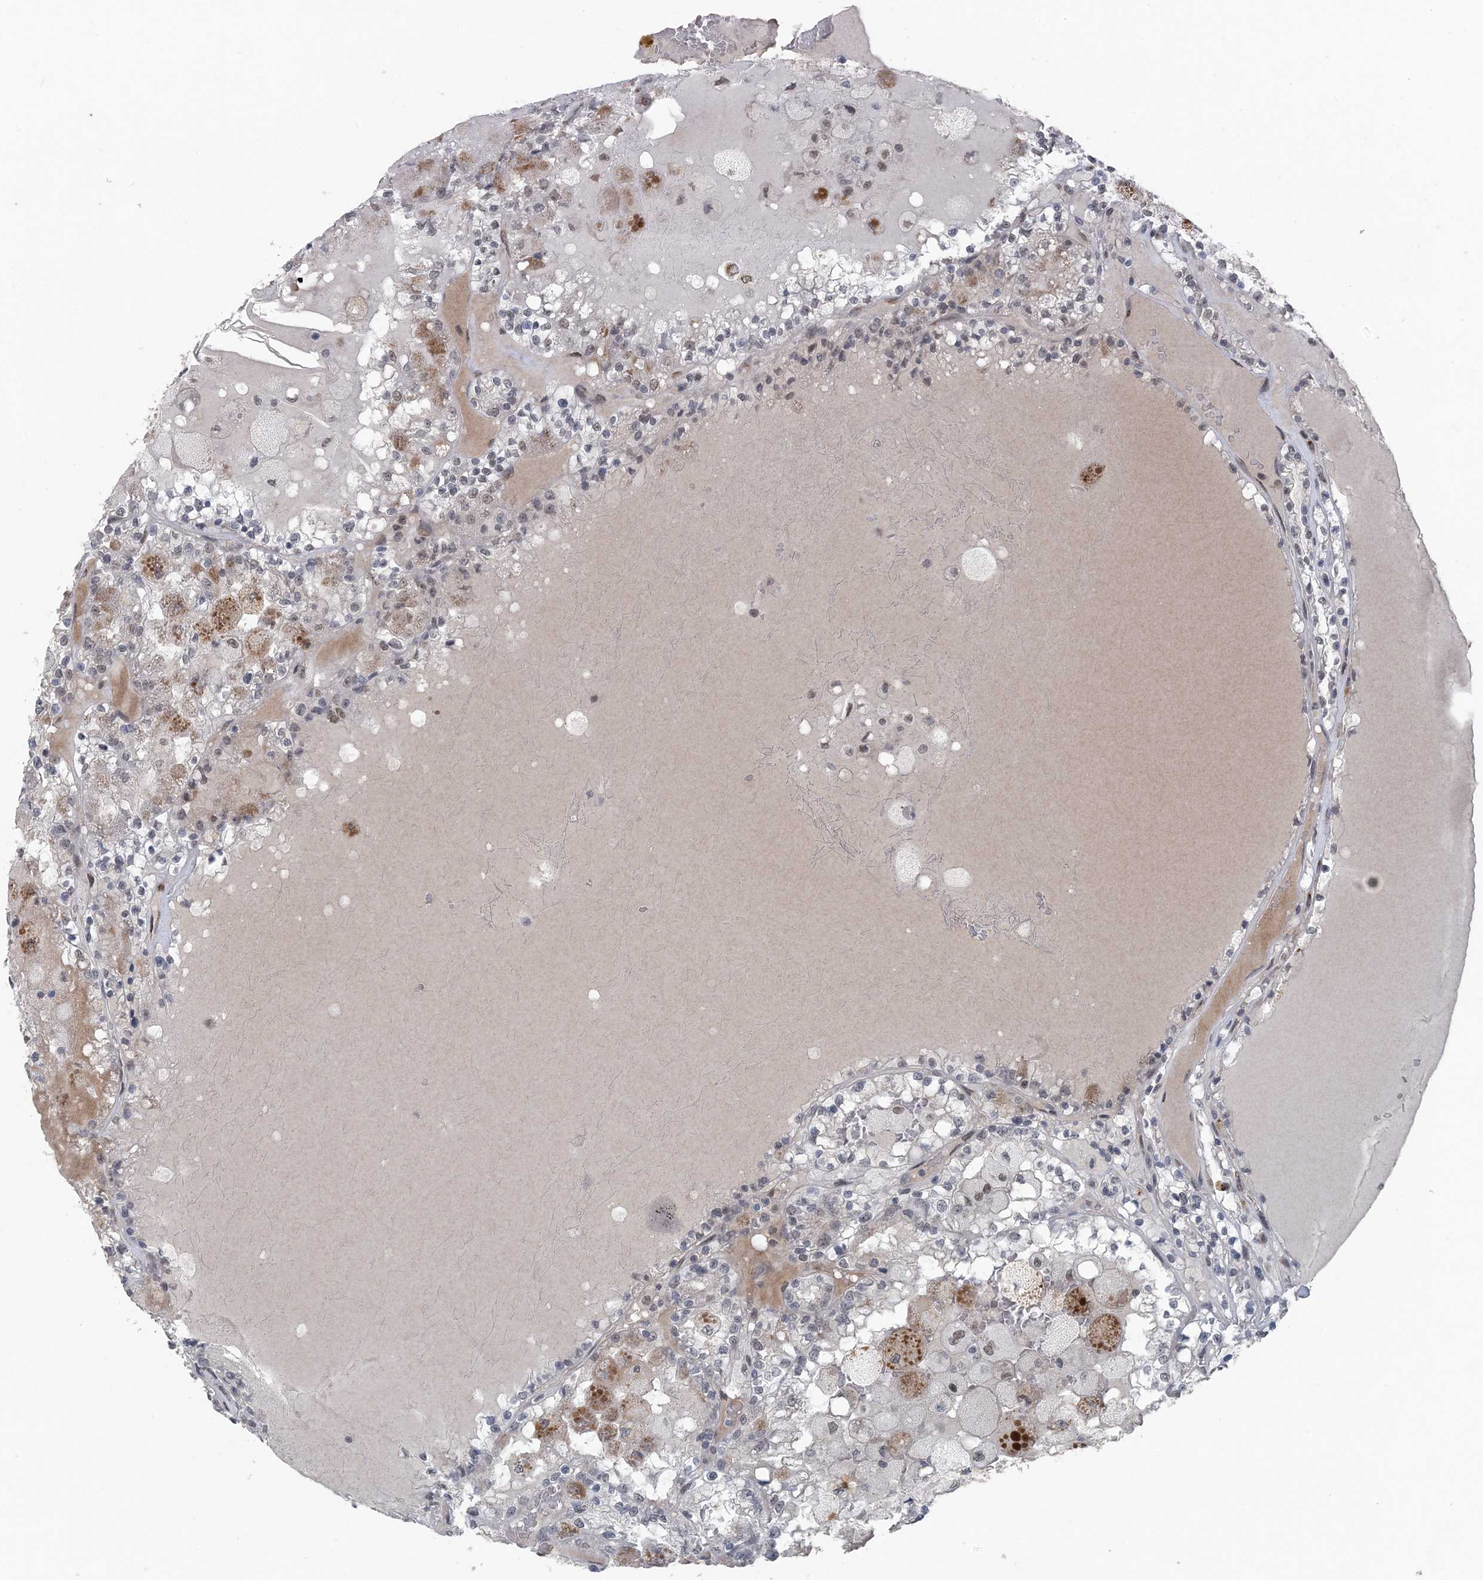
{"staining": {"intensity": "negative", "quantity": "none", "location": "none"}, "tissue": "renal cancer", "cell_type": "Tumor cells", "image_type": "cancer", "snomed": [{"axis": "morphology", "description": "Adenocarcinoma, NOS"}, {"axis": "topography", "description": "Kidney"}], "caption": "This micrograph is of adenocarcinoma (renal) stained with IHC to label a protein in brown with the nuclei are counter-stained blue. There is no positivity in tumor cells.", "gene": "MBD2", "patient": {"sex": "female", "age": 56}}